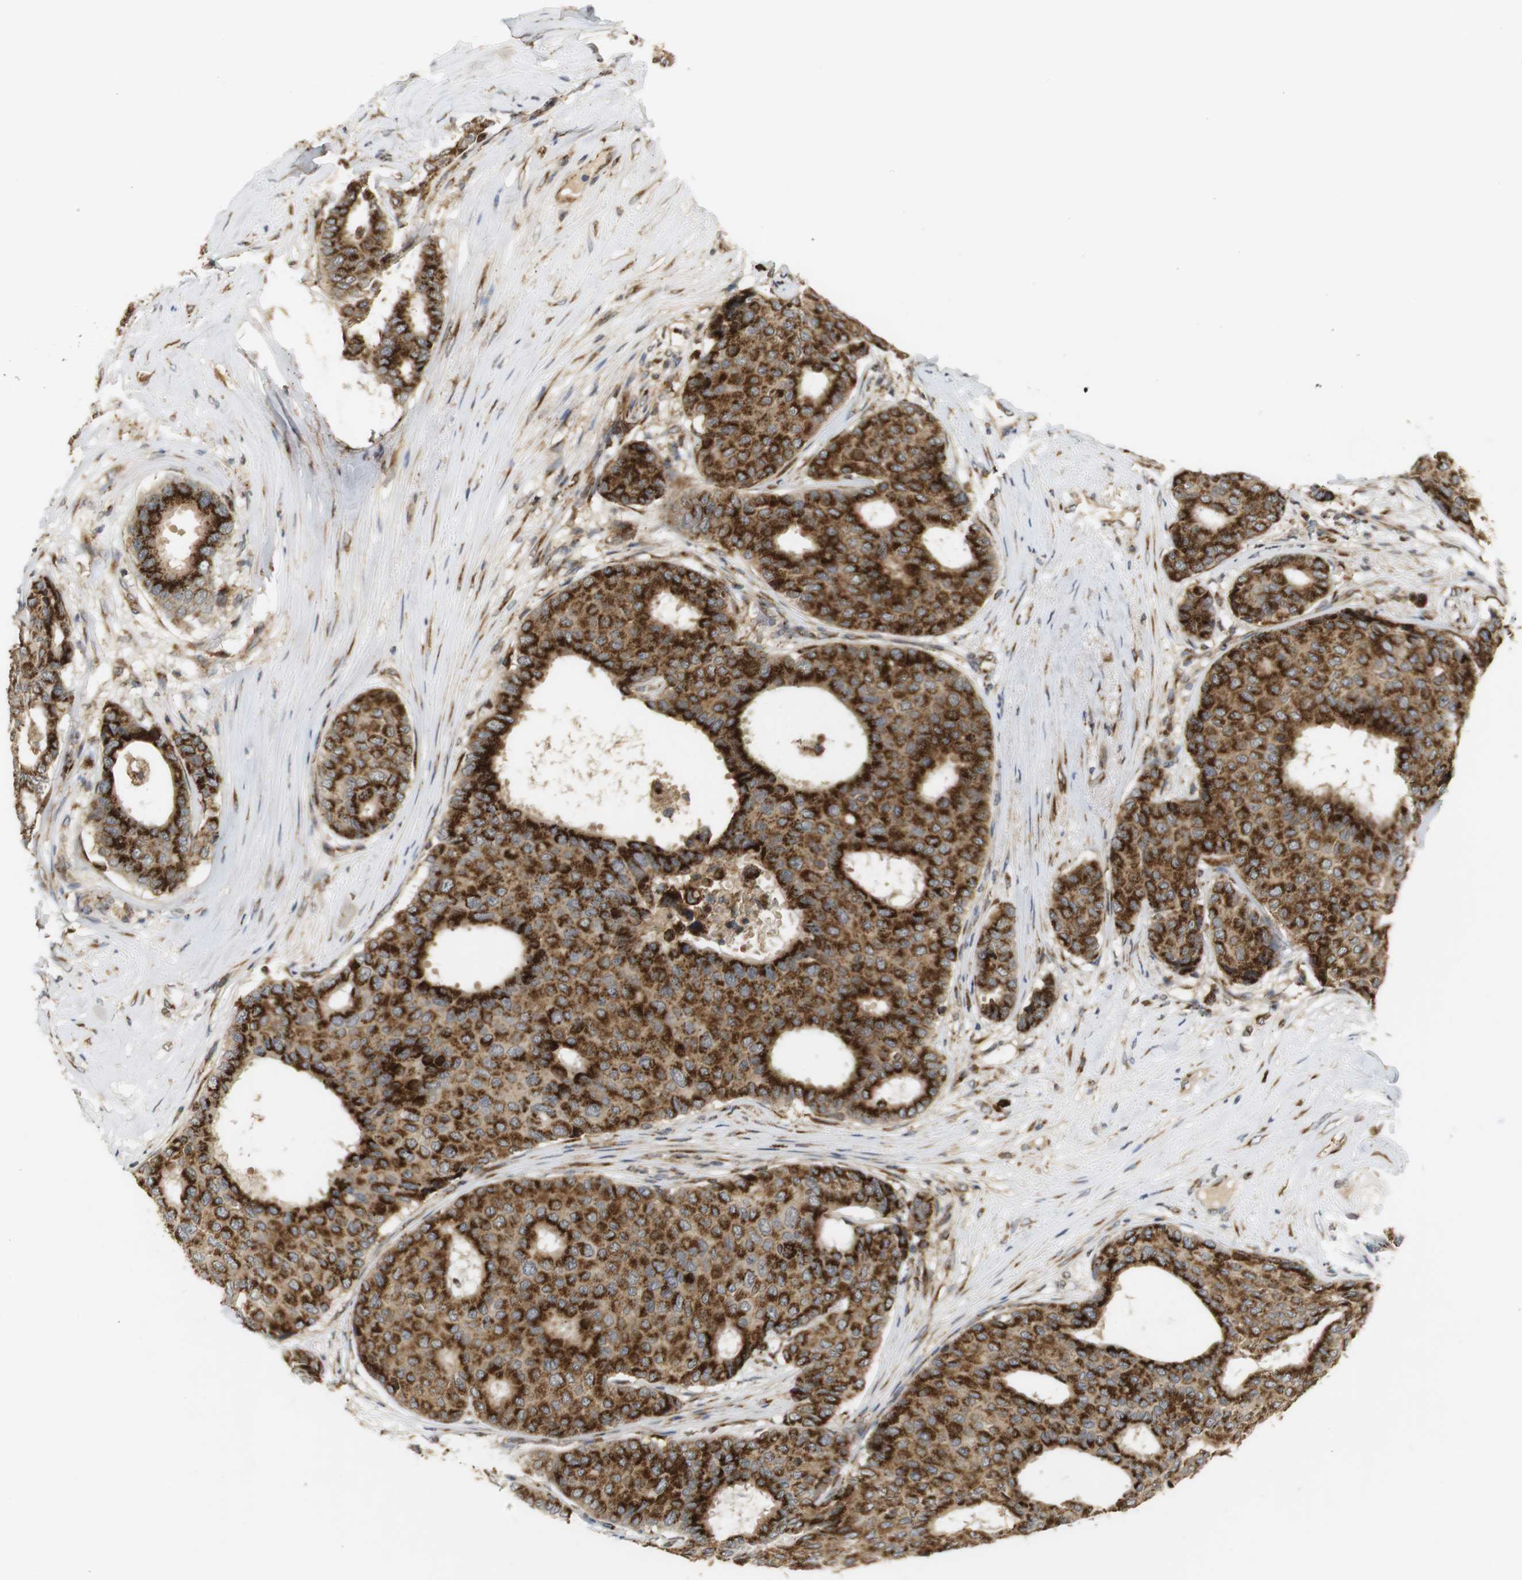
{"staining": {"intensity": "strong", "quantity": ">75%", "location": "cytoplasmic/membranous"}, "tissue": "breast cancer", "cell_type": "Tumor cells", "image_type": "cancer", "snomed": [{"axis": "morphology", "description": "Duct carcinoma"}, {"axis": "topography", "description": "Breast"}], "caption": "Human invasive ductal carcinoma (breast) stained with a brown dye reveals strong cytoplasmic/membranous positive positivity in approximately >75% of tumor cells.", "gene": "ZFPL1", "patient": {"sex": "female", "age": 75}}